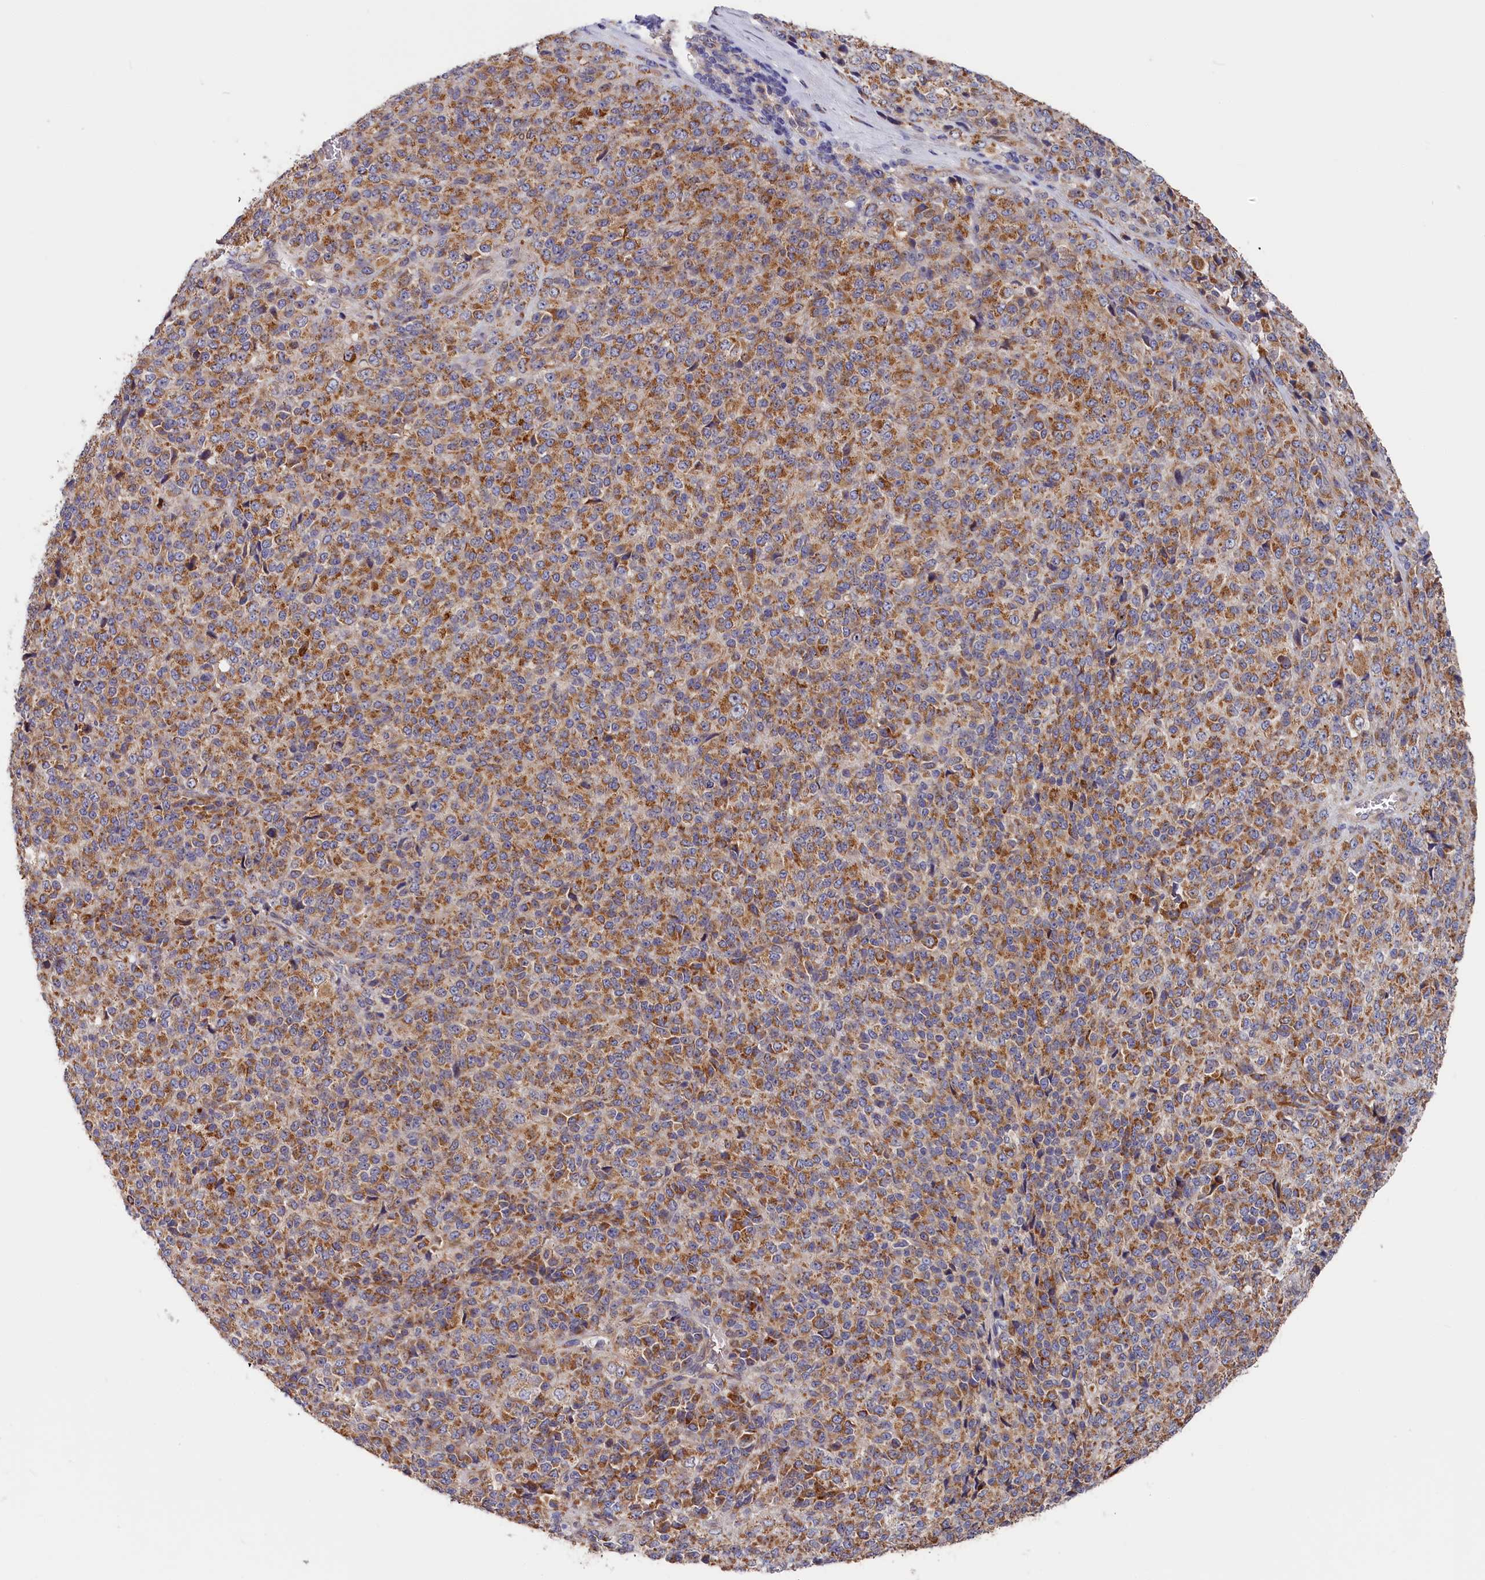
{"staining": {"intensity": "moderate", "quantity": ">75%", "location": "cytoplasmic/membranous"}, "tissue": "melanoma", "cell_type": "Tumor cells", "image_type": "cancer", "snomed": [{"axis": "morphology", "description": "Malignant melanoma, Metastatic site"}, {"axis": "topography", "description": "Brain"}], "caption": "Malignant melanoma (metastatic site) tissue reveals moderate cytoplasmic/membranous positivity in about >75% of tumor cells, visualized by immunohistochemistry.", "gene": "CEP44", "patient": {"sex": "female", "age": 56}}